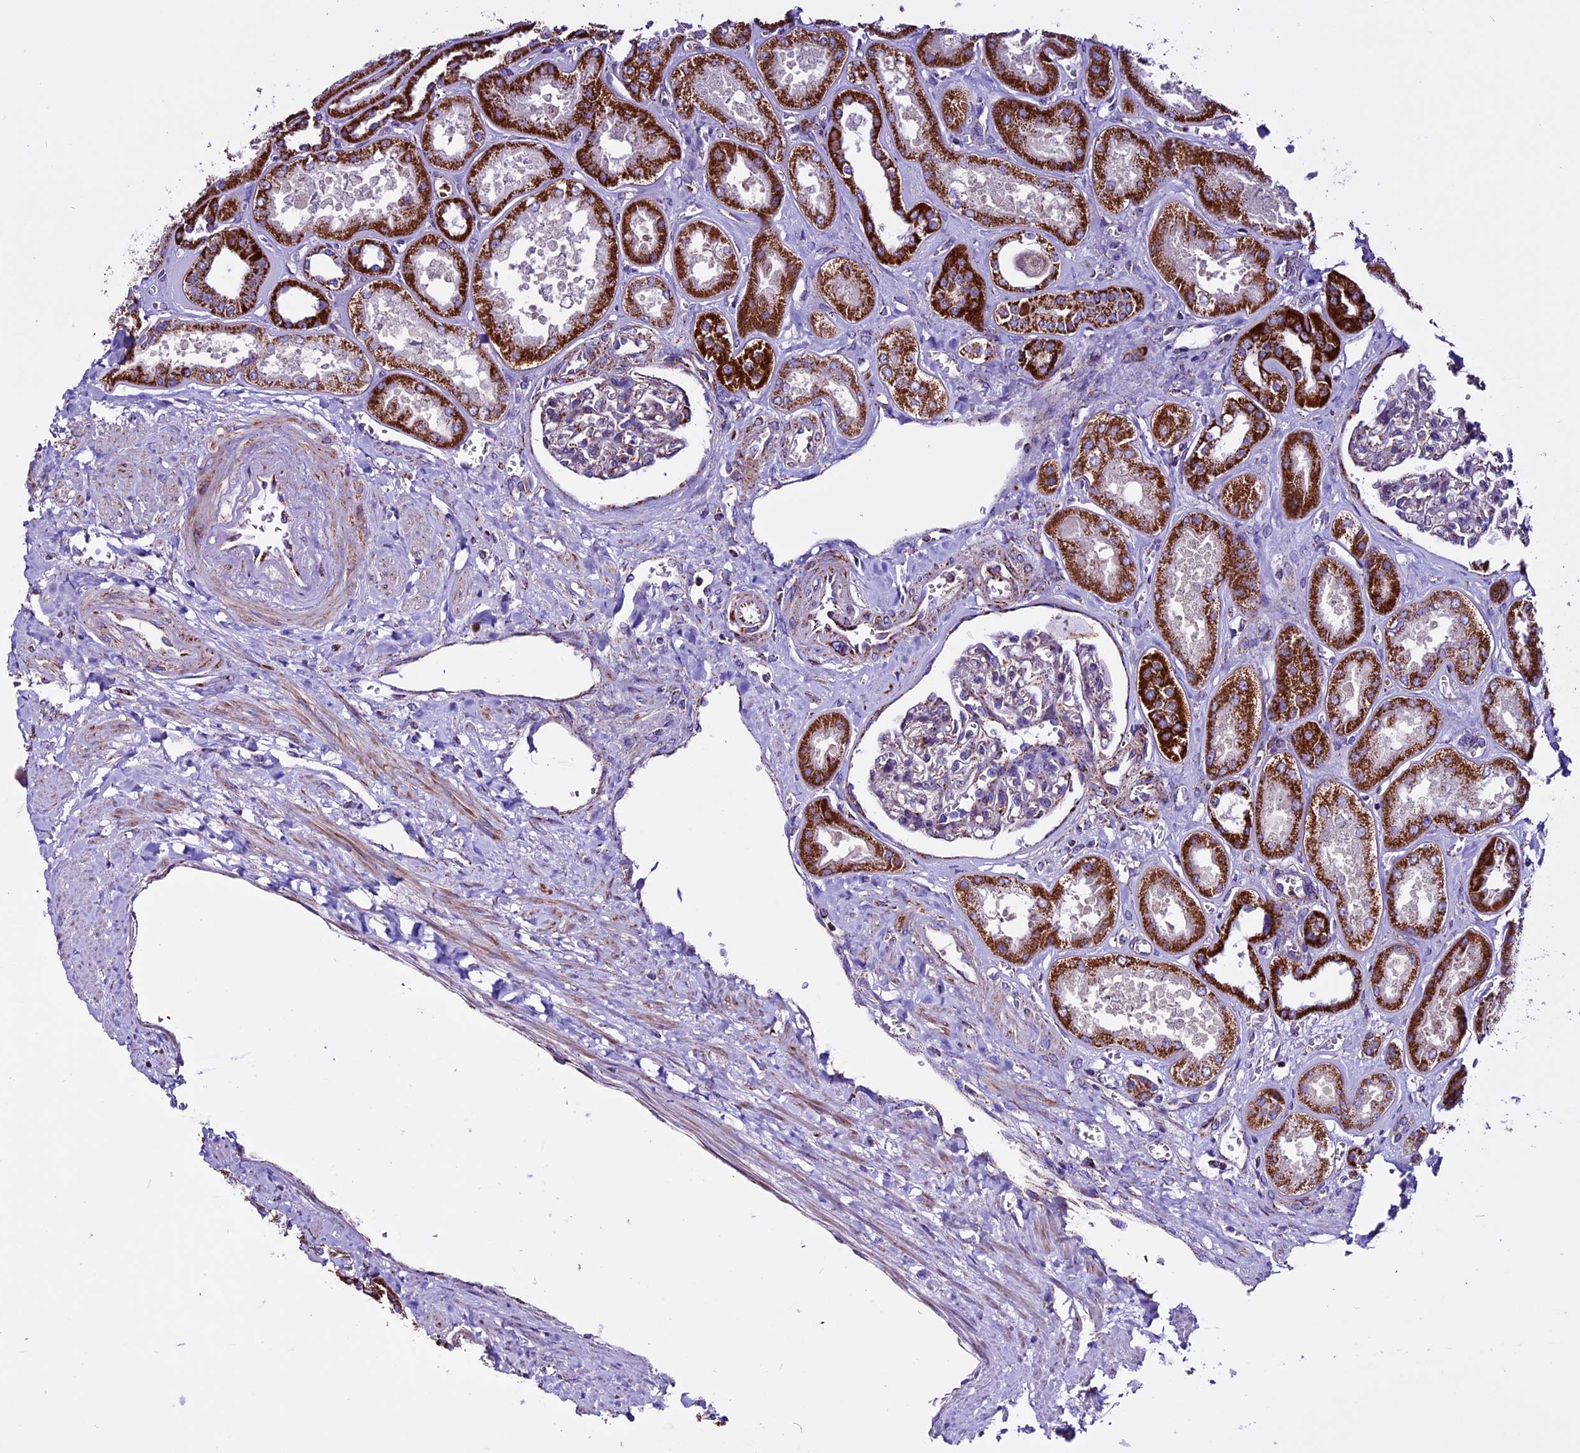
{"staining": {"intensity": "negative", "quantity": "none", "location": "none"}, "tissue": "kidney", "cell_type": "Cells in glomeruli", "image_type": "normal", "snomed": [{"axis": "morphology", "description": "Normal tissue, NOS"}, {"axis": "morphology", "description": "Adenocarcinoma, NOS"}, {"axis": "topography", "description": "Kidney"}], "caption": "Micrograph shows no protein staining in cells in glomeruli of normal kidney. (Immunohistochemistry (ihc), brightfield microscopy, high magnification).", "gene": "CX3CL1", "patient": {"sex": "female", "age": 68}}